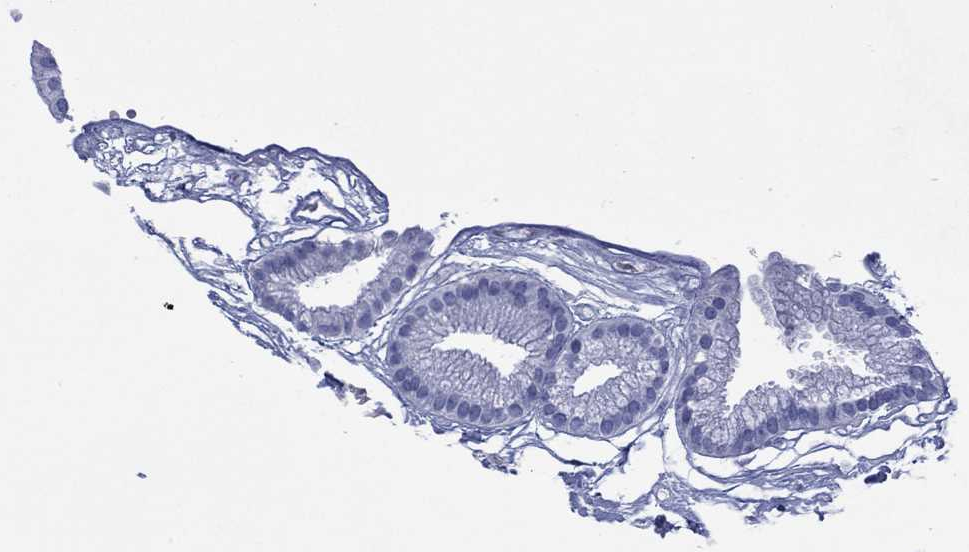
{"staining": {"intensity": "negative", "quantity": "none", "location": "none"}, "tissue": "gallbladder", "cell_type": "Glandular cells", "image_type": "normal", "snomed": [{"axis": "morphology", "description": "Normal tissue, NOS"}, {"axis": "topography", "description": "Gallbladder"}], "caption": "Immunohistochemistry micrograph of unremarkable gallbladder: human gallbladder stained with DAB (3,3'-diaminobenzidine) reveals no significant protein positivity in glandular cells. (DAB (3,3'-diaminobenzidine) immunohistochemistry visualized using brightfield microscopy, high magnification).", "gene": "SIGLECL1", "patient": {"sex": "female", "age": 45}}